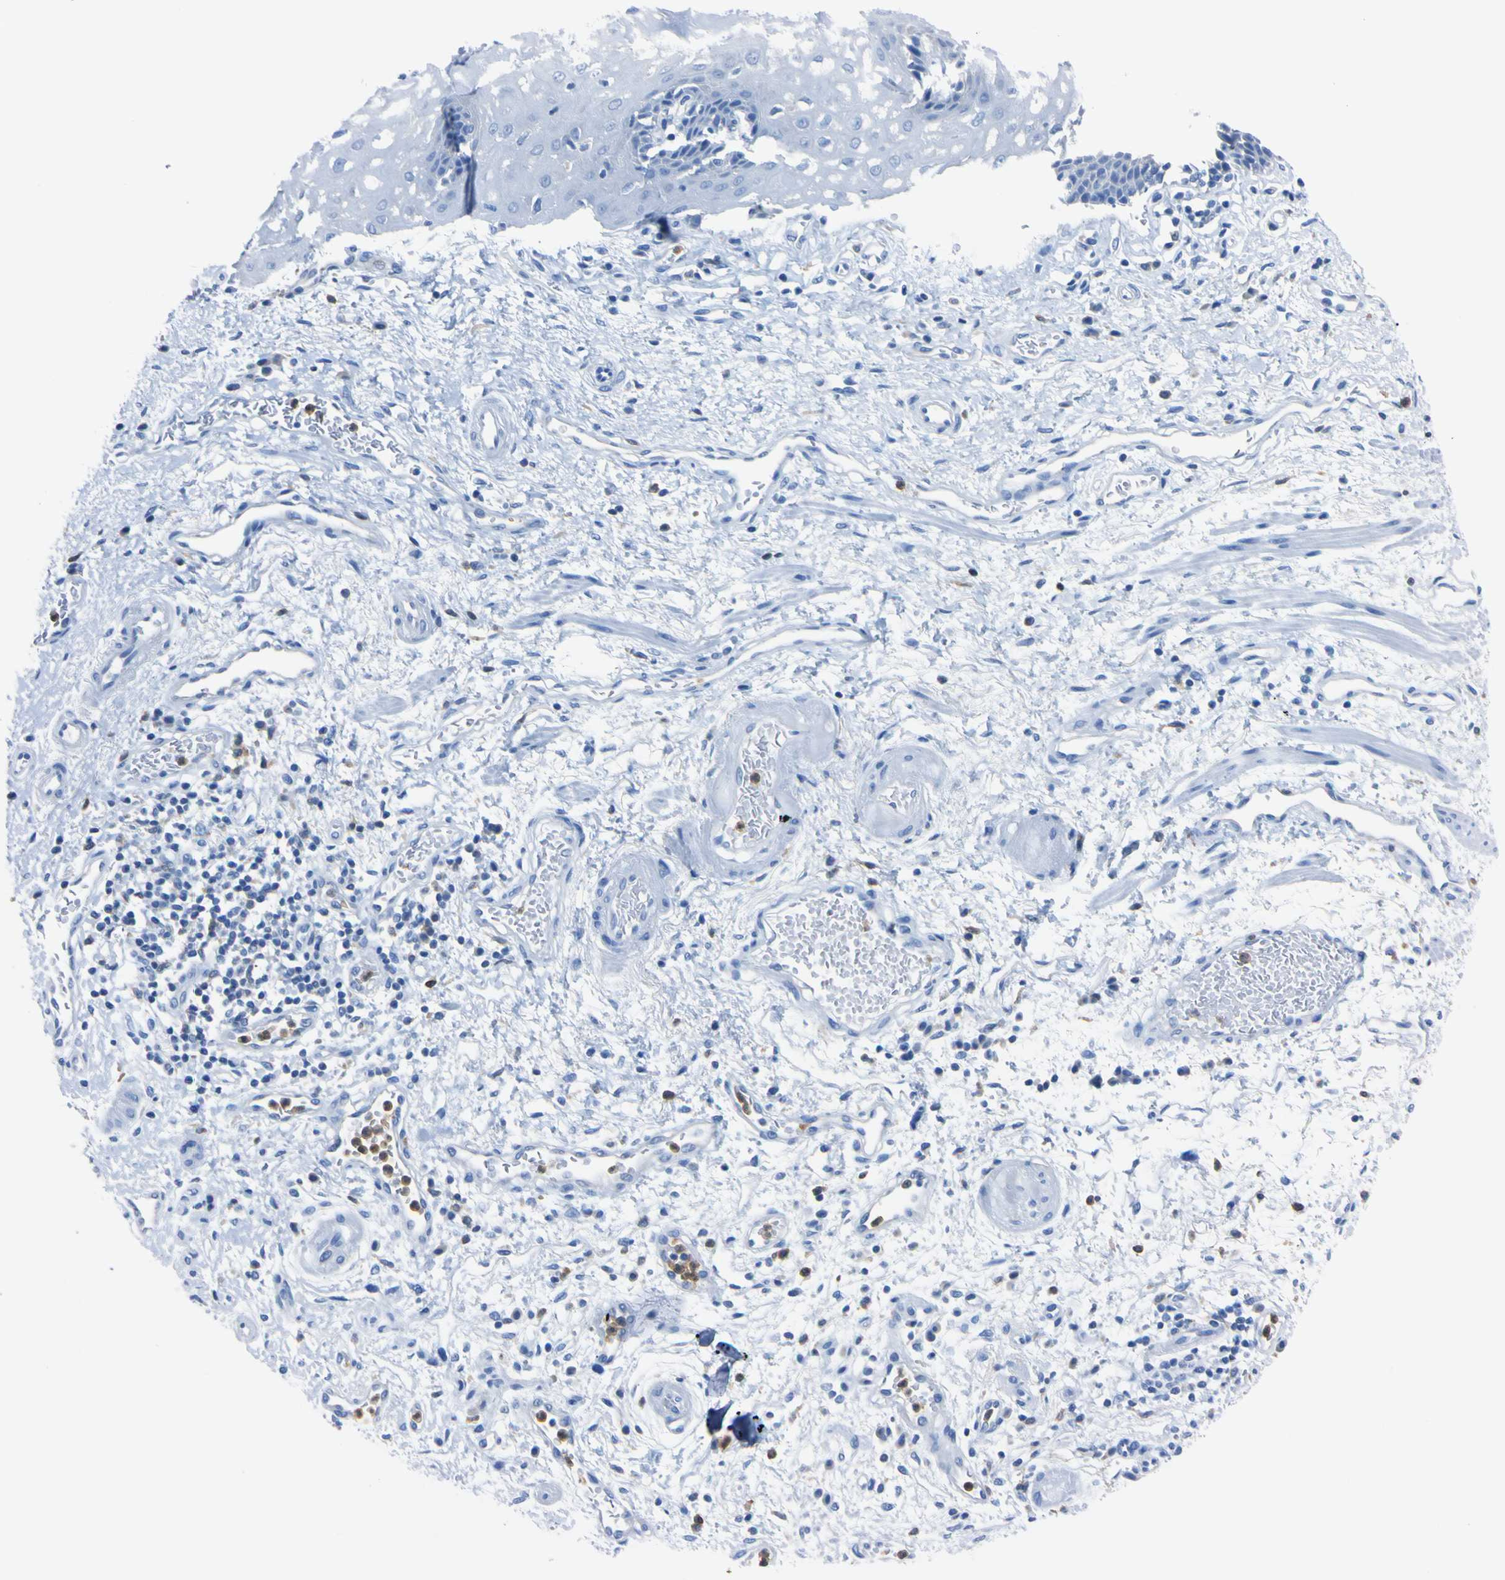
{"staining": {"intensity": "negative", "quantity": "none", "location": "none"}, "tissue": "esophagus", "cell_type": "Squamous epithelial cells", "image_type": "normal", "snomed": [{"axis": "morphology", "description": "Normal tissue, NOS"}, {"axis": "topography", "description": "Esophagus"}], "caption": "High power microscopy micrograph of an immunohistochemistry micrograph of normal esophagus, revealing no significant staining in squamous epithelial cells. Brightfield microscopy of immunohistochemistry (IHC) stained with DAB (brown) and hematoxylin (blue), captured at high magnification.", "gene": "NCF4", "patient": {"sex": "male", "age": 54}}